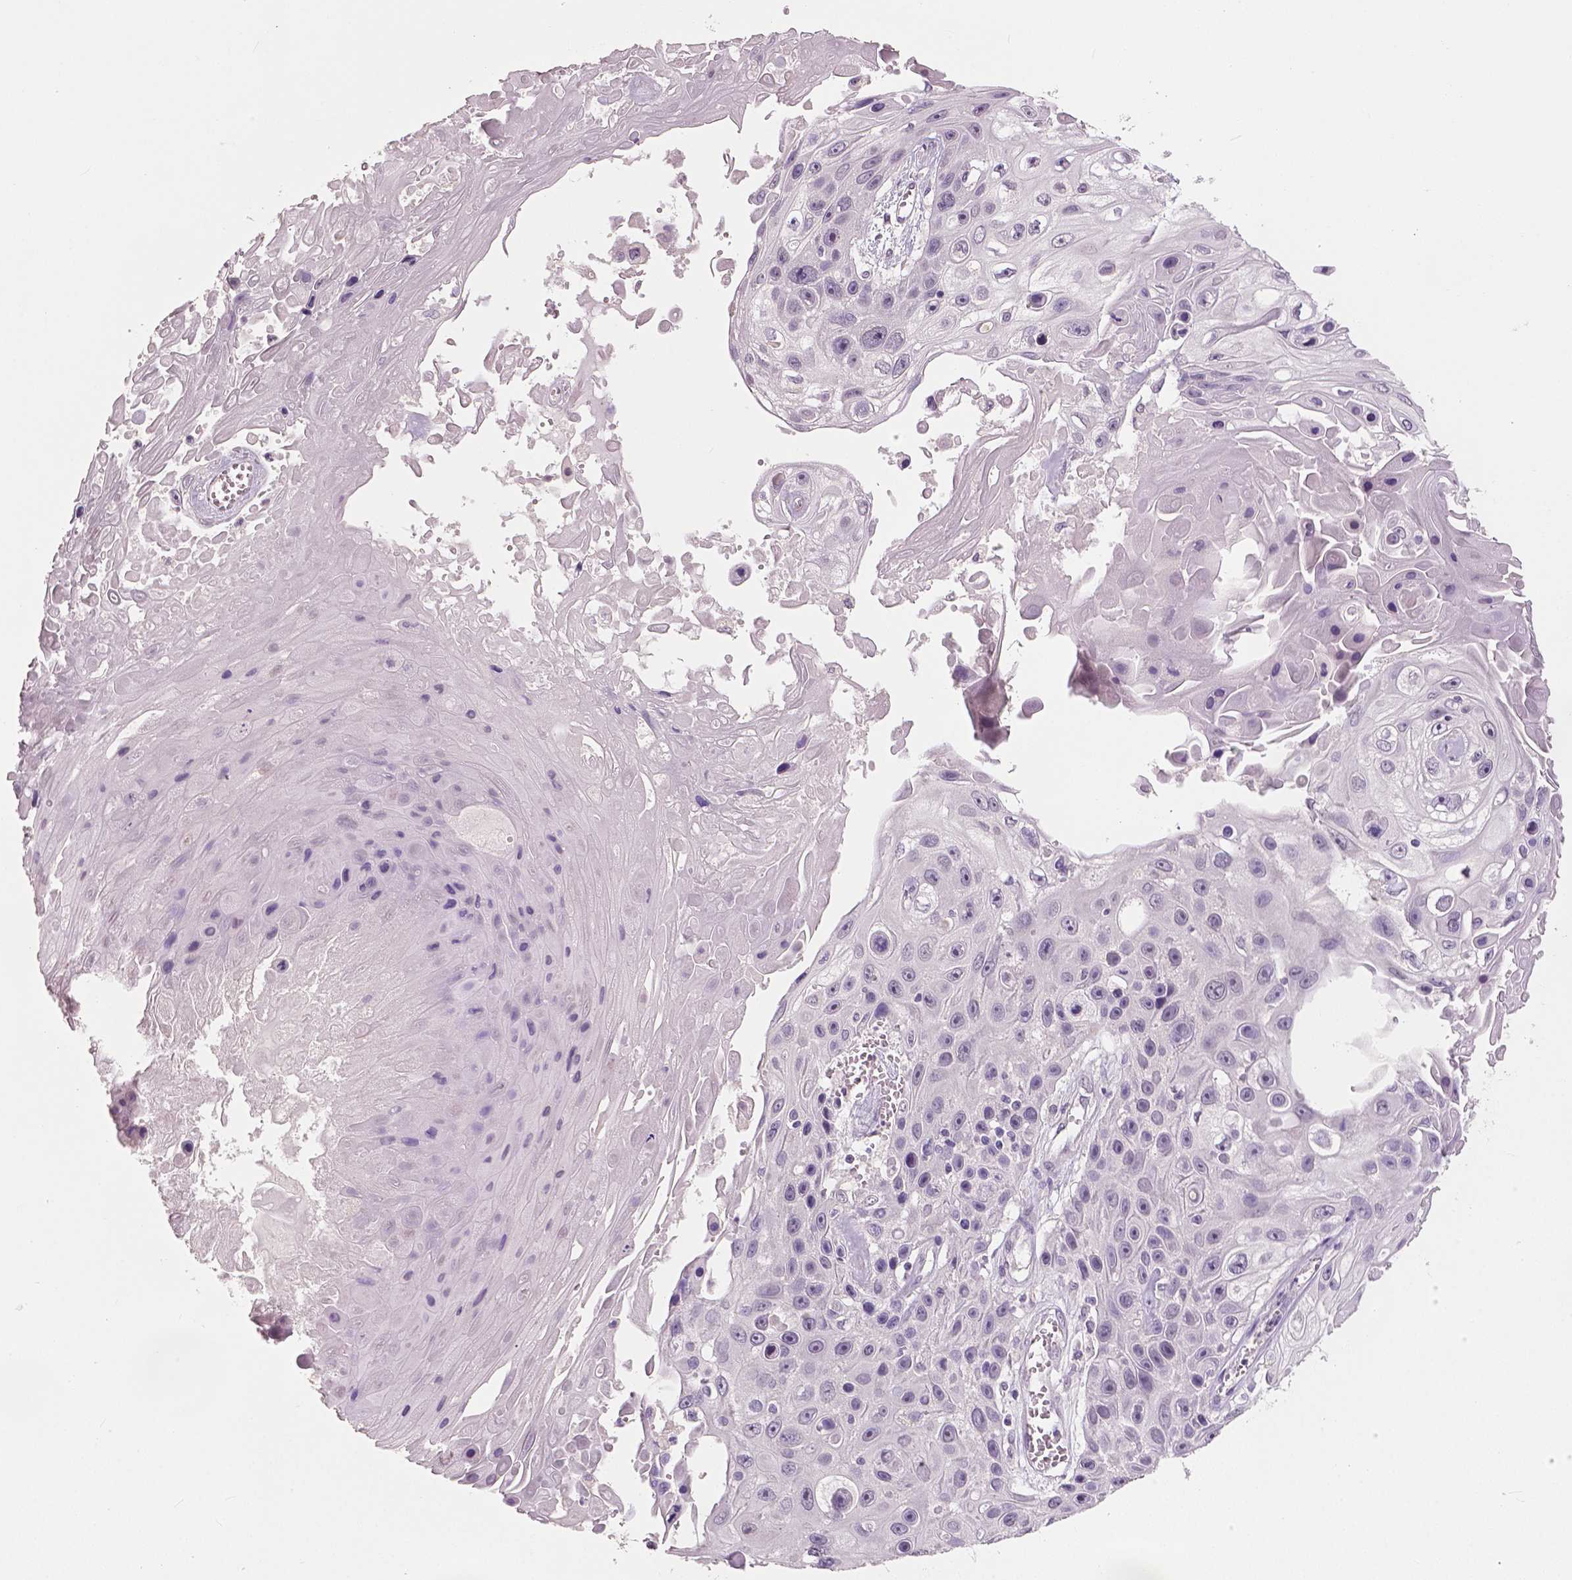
{"staining": {"intensity": "negative", "quantity": "none", "location": "none"}, "tissue": "skin cancer", "cell_type": "Tumor cells", "image_type": "cancer", "snomed": [{"axis": "morphology", "description": "Squamous cell carcinoma, NOS"}, {"axis": "topography", "description": "Skin"}], "caption": "Immunohistochemical staining of skin cancer displays no significant staining in tumor cells.", "gene": "NECAB1", "patient": {"sex": "male", "age": 82}}